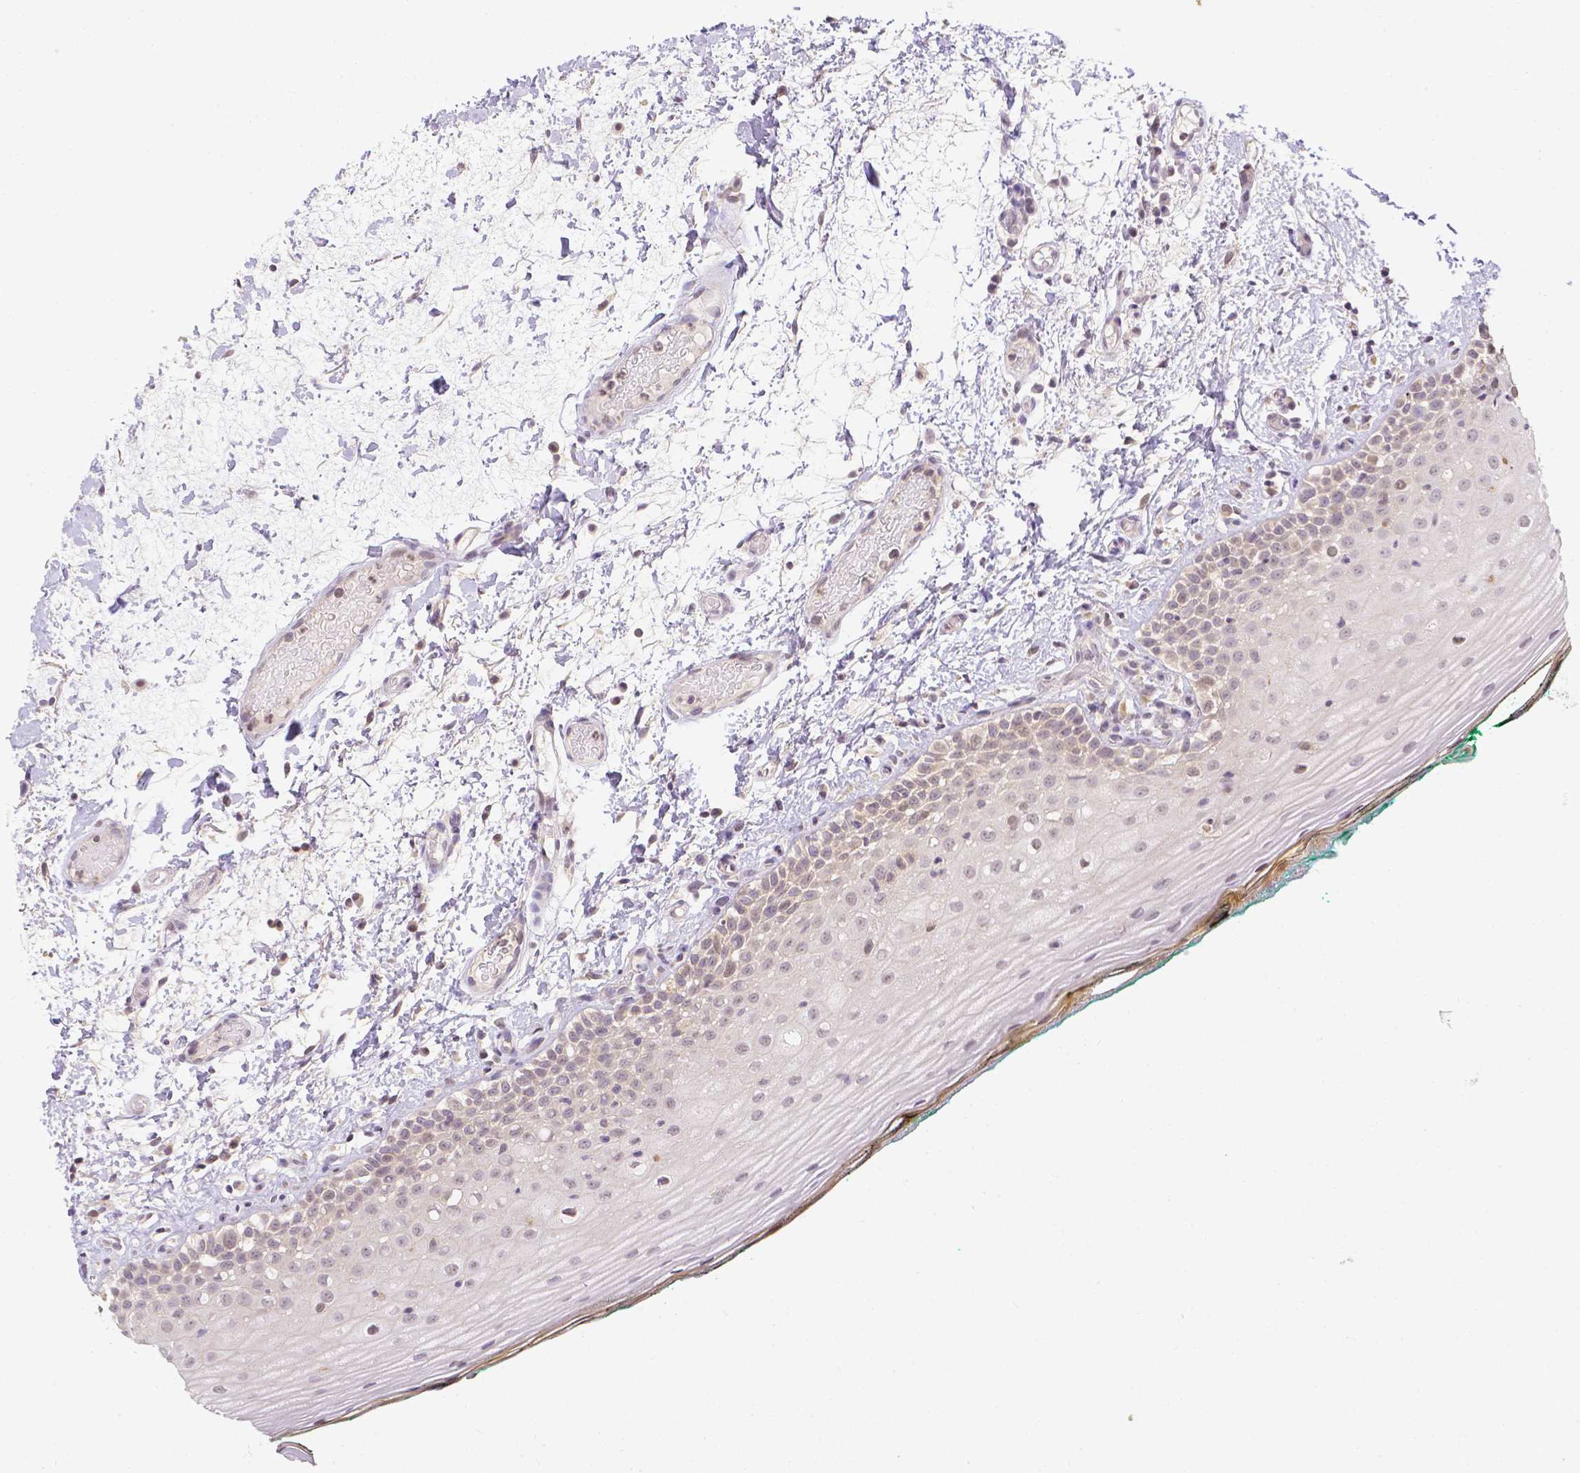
{"staining": {"intensity": "weak", "quantity": "<25%", "location": "cytoplasmic/membranous,nuclear"}, "tissue": "oral mucosa", "cell_type": "Squamous epithelial cells", "image_type": "normal", "snomed": [{"axis": "morphology", "description": "Normal tissue, NOS"}, {"axis": "topography", "description": "Oral tissue"}], "caption": "This is a image of IHC staining of unremarkable oral mucosa, which shows no staining in squamous epithelial cells. Brightfield microscopy of immunohistochemistry (IHC) stained with DAB (3,3'-diaminobenzidine) (brown) and hematoxylin (blue), captured at high magnification.", "gene": "ZNF280B", "patient": {"sex": "female", "age": 83}}